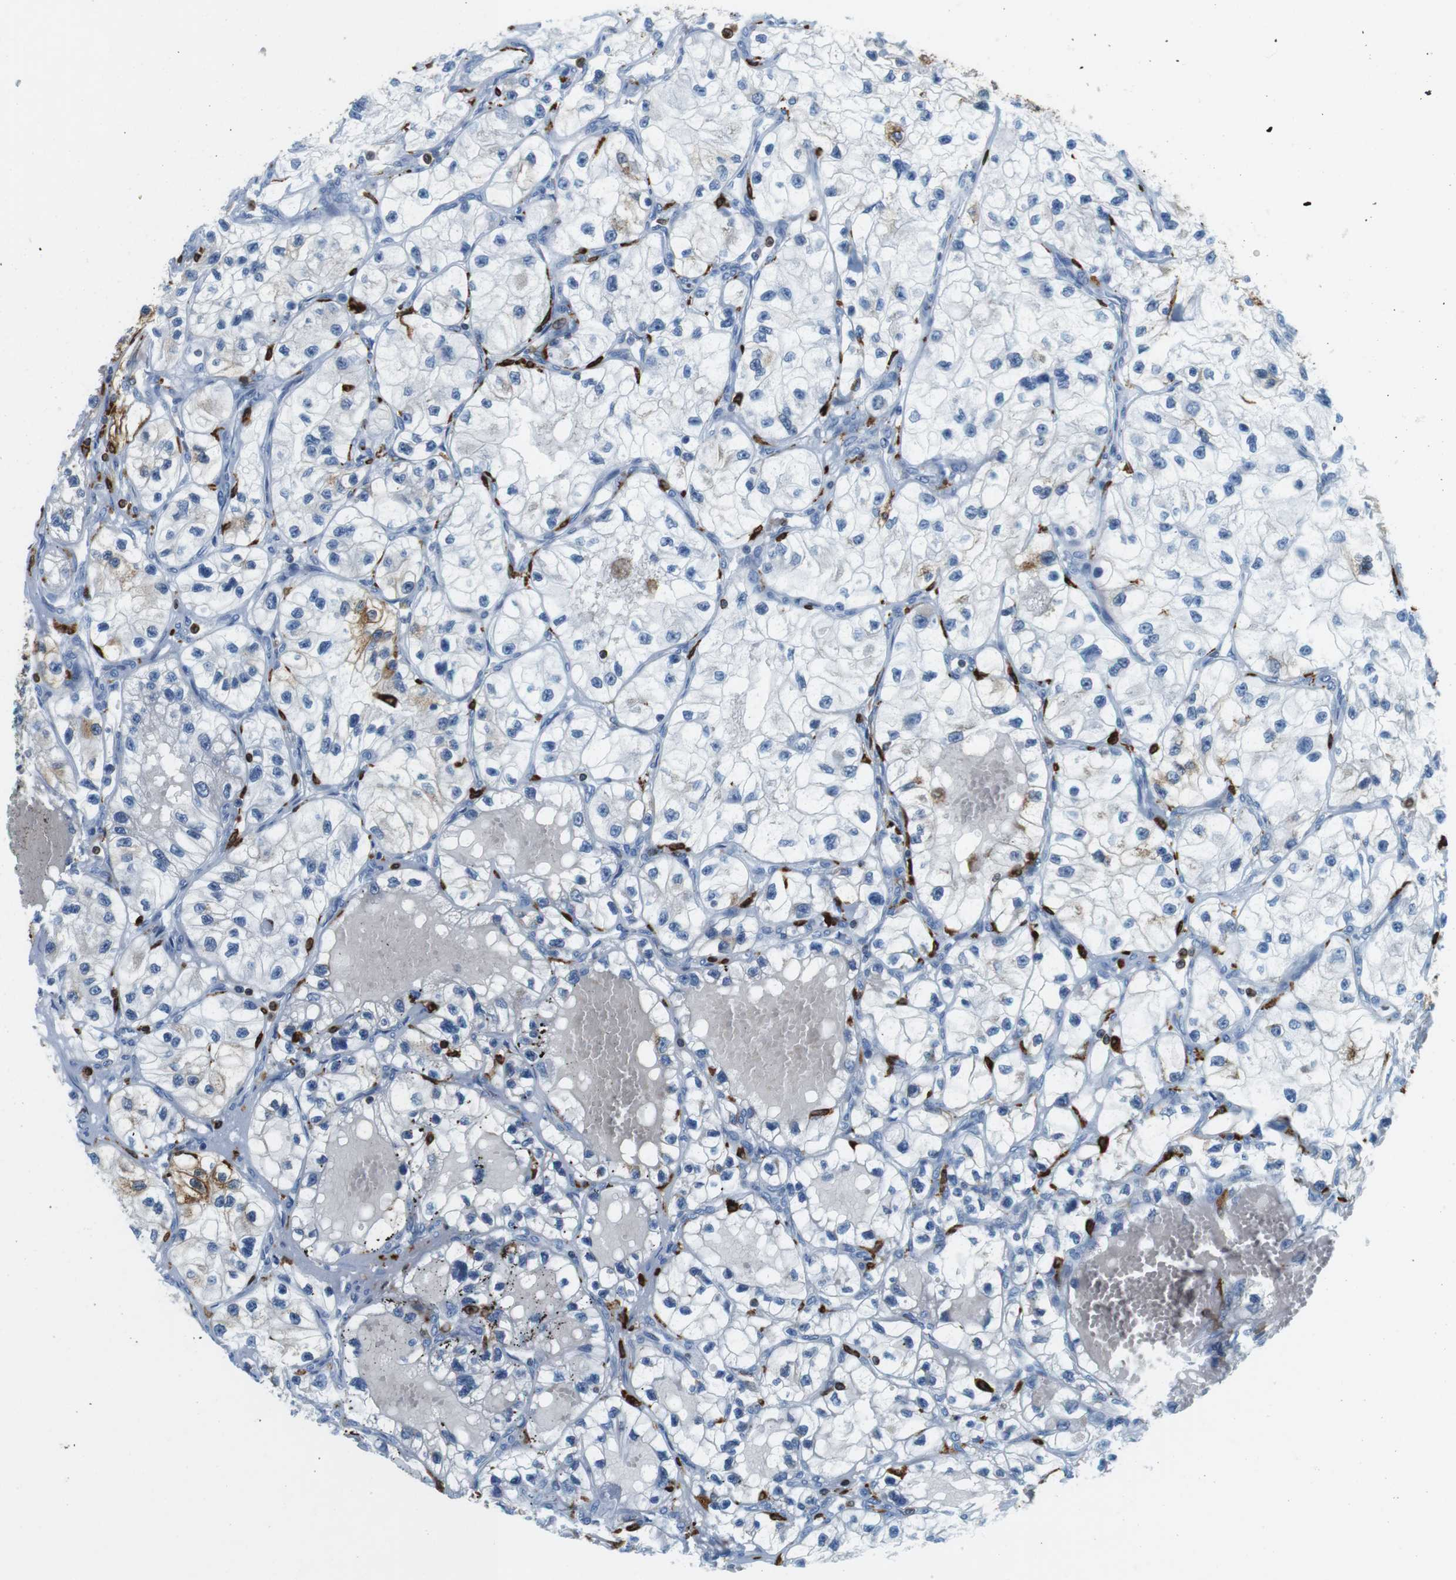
{"staining": {"intensity": "moderate", "quantity": "<25%", "location": "cytoplasmic/membranous"}, "tissue": "renal cancer", "cell_type": "Tumor cells", "image_type": "cancer", "snomed": [{"axis": "morphology", "description": "Adenocarcinoma, NOS"}, {"axis": "topography", "description": "Kidney"}], "caption": "High-power microscopy captured an IHC histopathology image of renal cancer (adenocarcinoma), revealing moderate cytoplasmic/membranous positivity in approximately <25% of tumor cells.", "gene": "CIITA", "patient": {"sex": "female", "age": 57}}